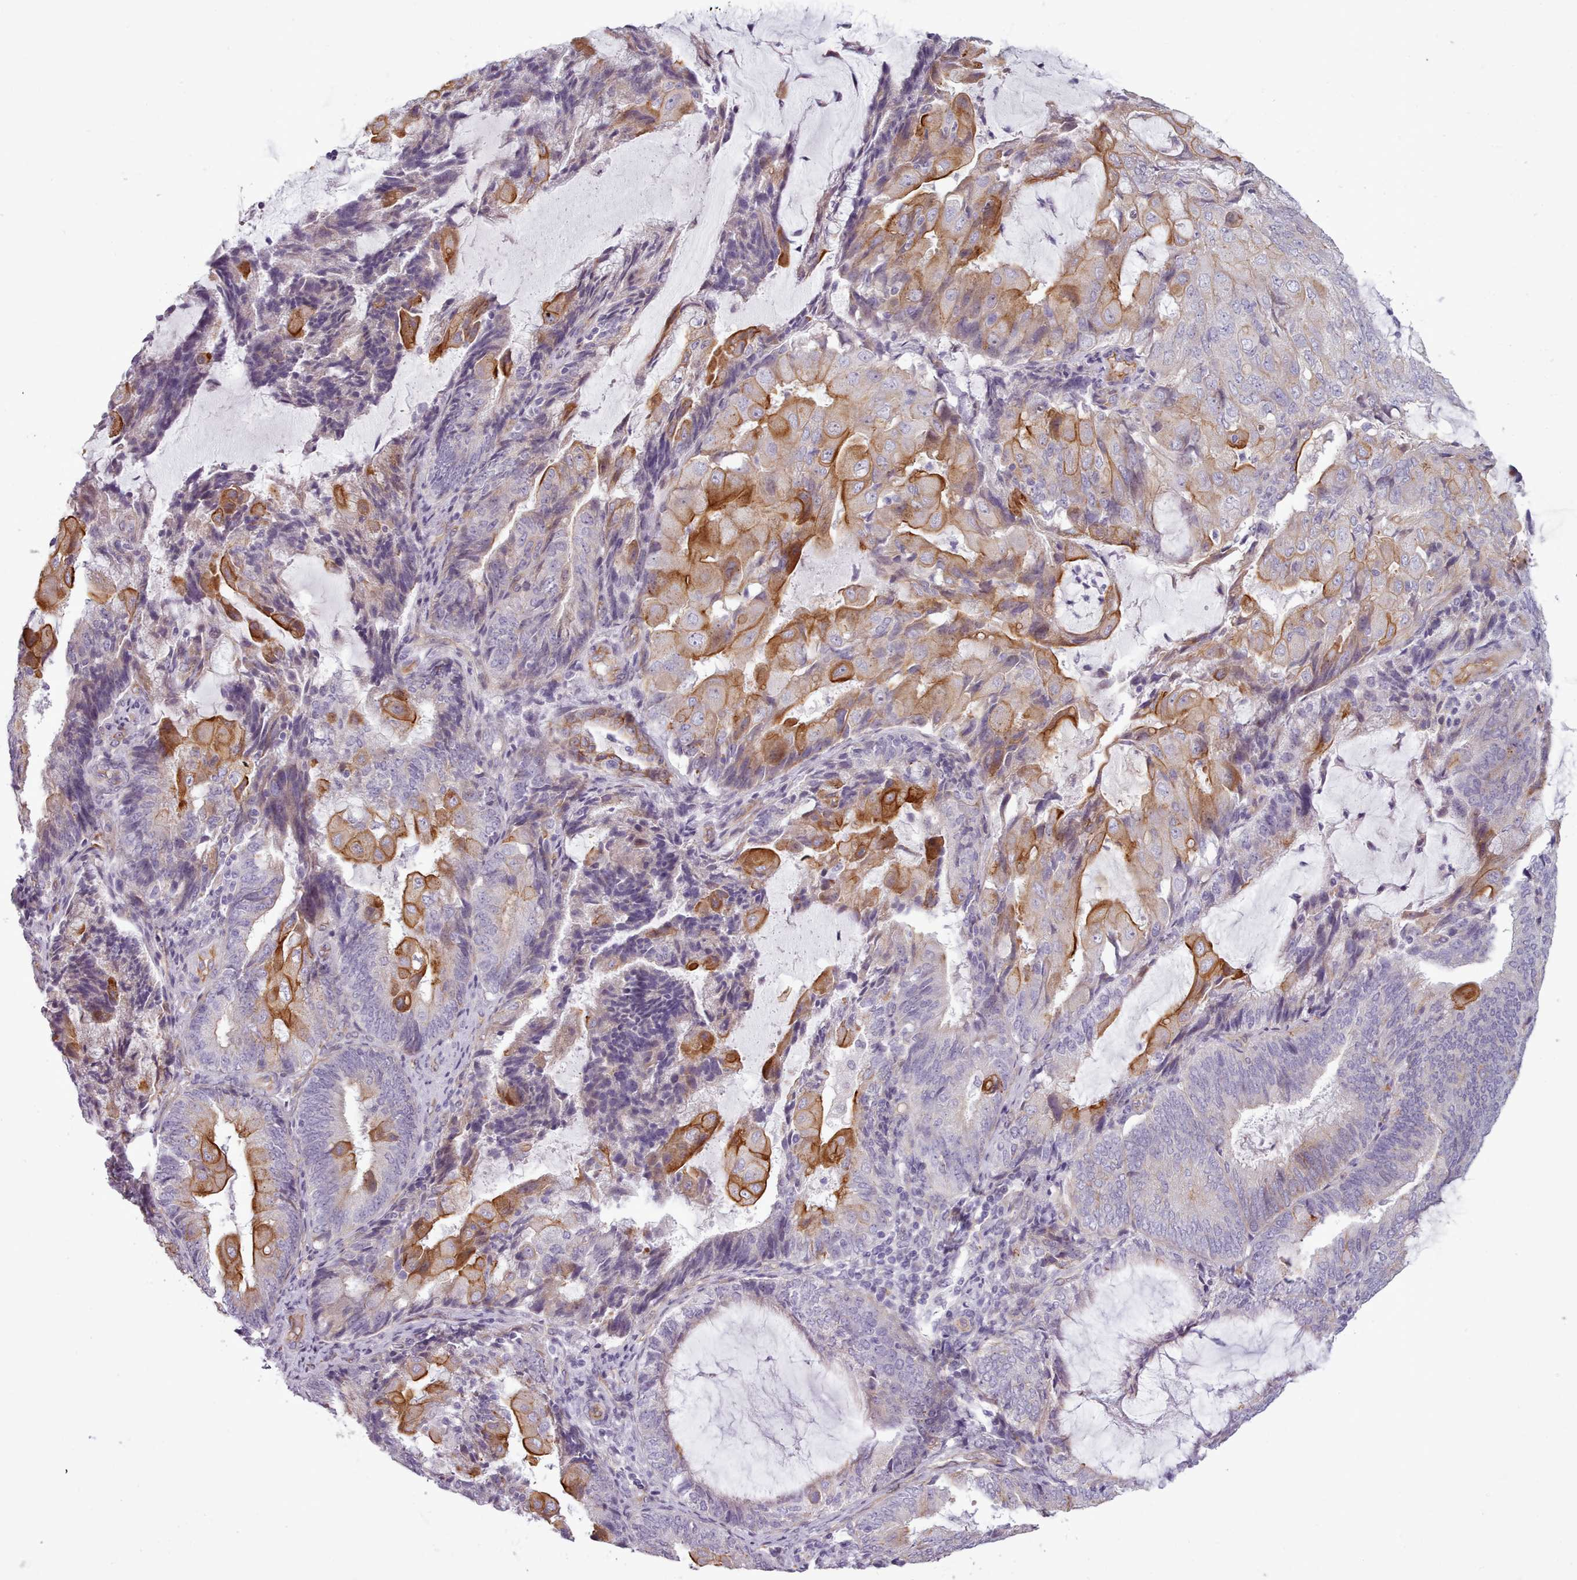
{"staining": {"intensity": "moderate", "quantity": "25%-75%", "location": "cytoplasmic/membranous"}, "tissue": "endometrial cancer", "cell_type": "Tumor cells", "image_type": "cancer", "snomed": [{"axis": "morphology", "description": "Adenocarcinoma, NOS"}, {"axis": "topography", "description": "Endometrium"}], "caption": "The histopathology image exhibits a brown stain indicating the presence of a protein in the cytoplasmic/membranous of tumor cells in adenocarcinoma (endometrial).", "gene": "PLD4", "patient": {"sex": "female", "age": 81}}